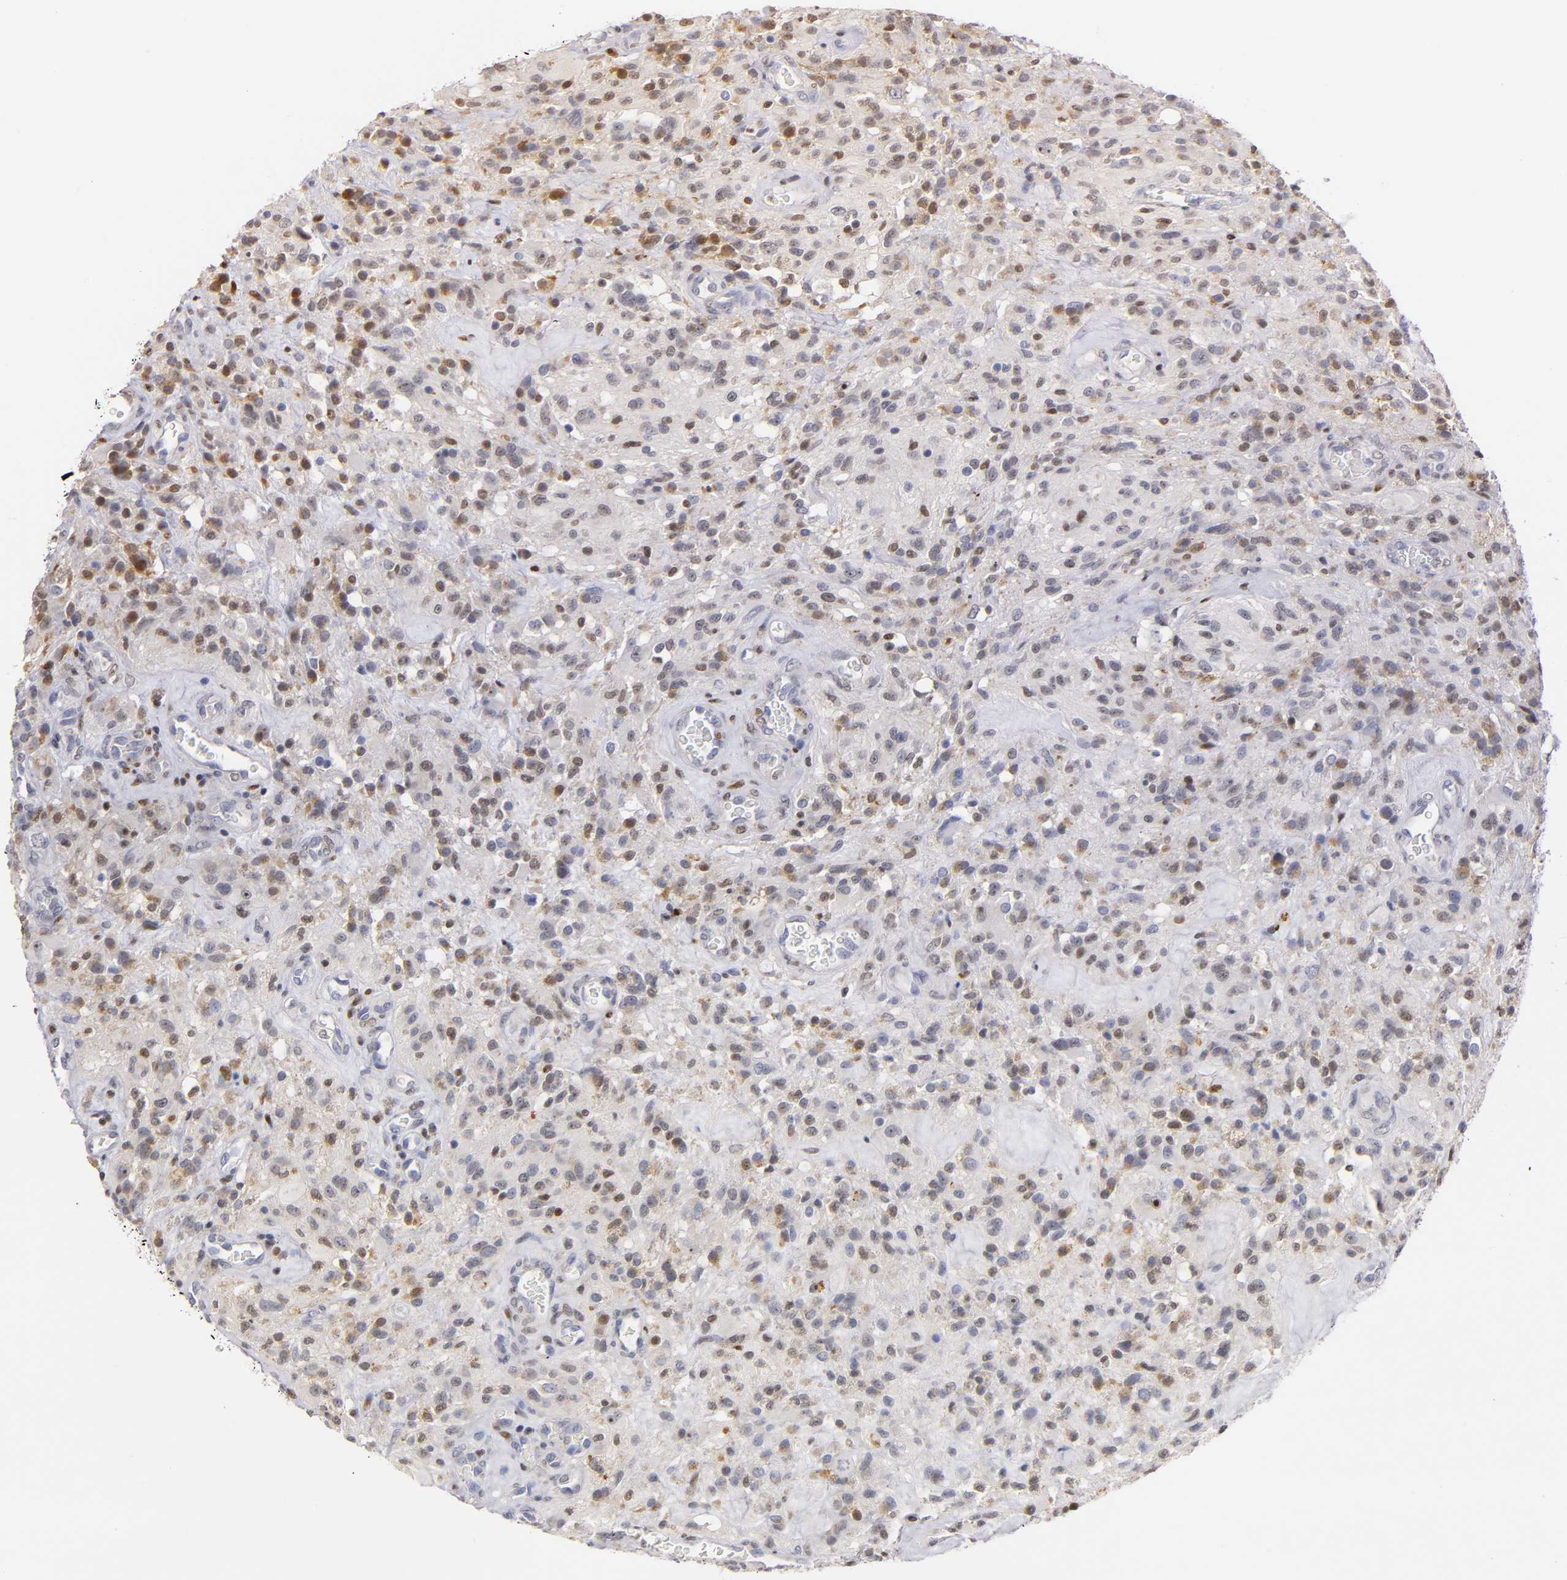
{"staining": {"intensity": "moderate", "quantity": "25%-75%", "location": "nuclear"}, "tissue": "glioma", "cell_type": "Tumor cells", "image_type": "cancer", "snomed": [{"axis": "morphology", "description": "Normal tissue, NOS"}, {"axis": "morphology", "description": "Glioma, malignant, High grade"}, {"axis": "topography", "description": "Cerebral cortex"}], "caption": "A histopathology image showing moderate nuclear positivity in approximately 25%-75% of tumor cells in glioma, as visualized by brown immunohistochemical staining.", "gene": "RUNX1", "patient": {"sex": "male", "age": 56}}